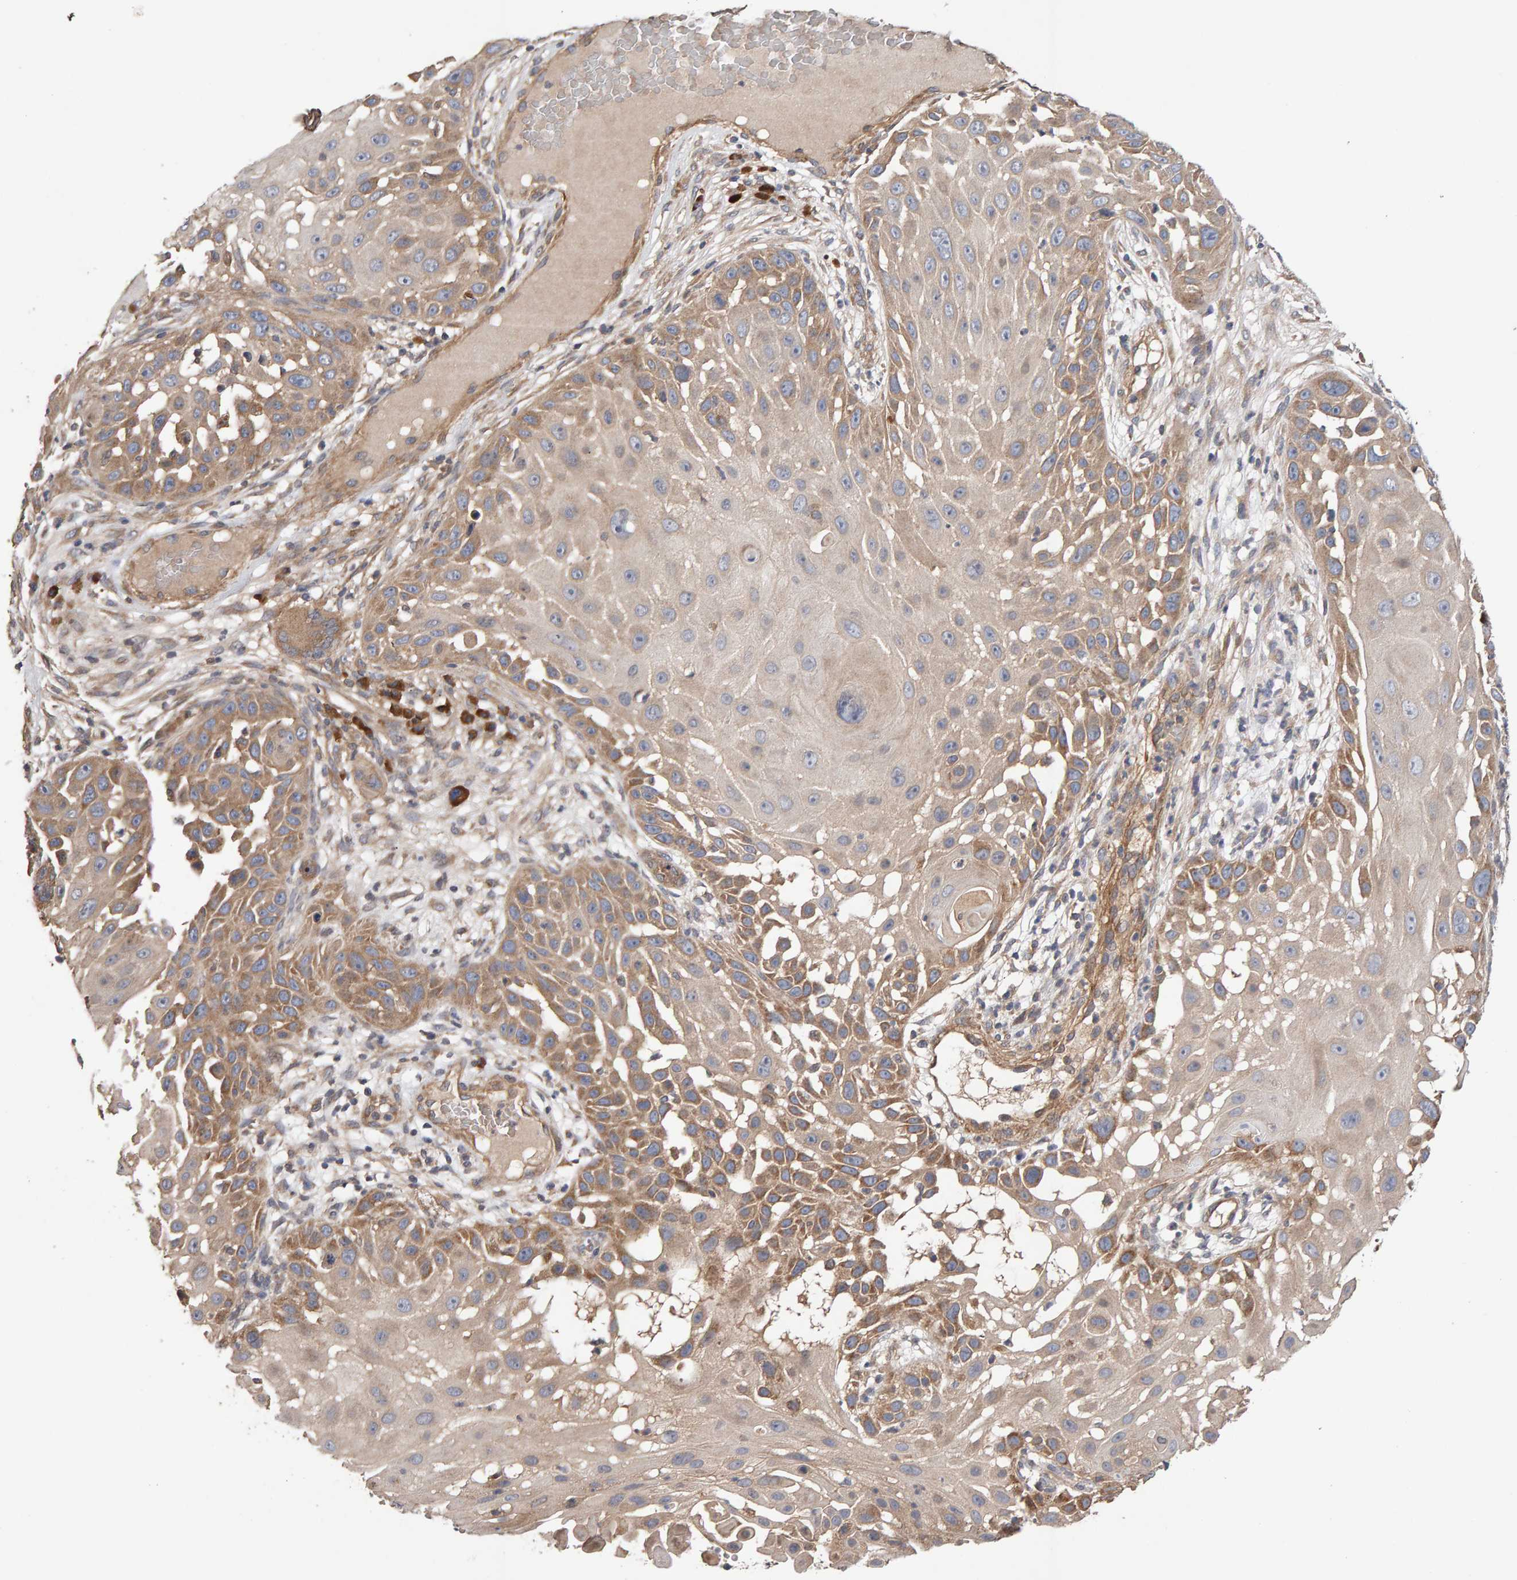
{"staining": {"intensity": "moderate", "quantity": "25%-75%", "location": "cytoplasmic/membranous"}, "tissue": "skin cancer", "cell_type": "Tumor cells", "image_type": "cancer", "snomed": [{"axis": "morphology", "description": "Squamous cell carcinoma, NOS"}, {"axis": "topography", "description": "Skin"}], "caption": "Human squamous cell carcinoma (skin) stained with a brown dye shows moderate cytoplasmic/membranous positive positivity in approximately 25%-75% of tumor cells.", "gene": "RNF19A", "patient": {"sex": "female", "age": 44}}